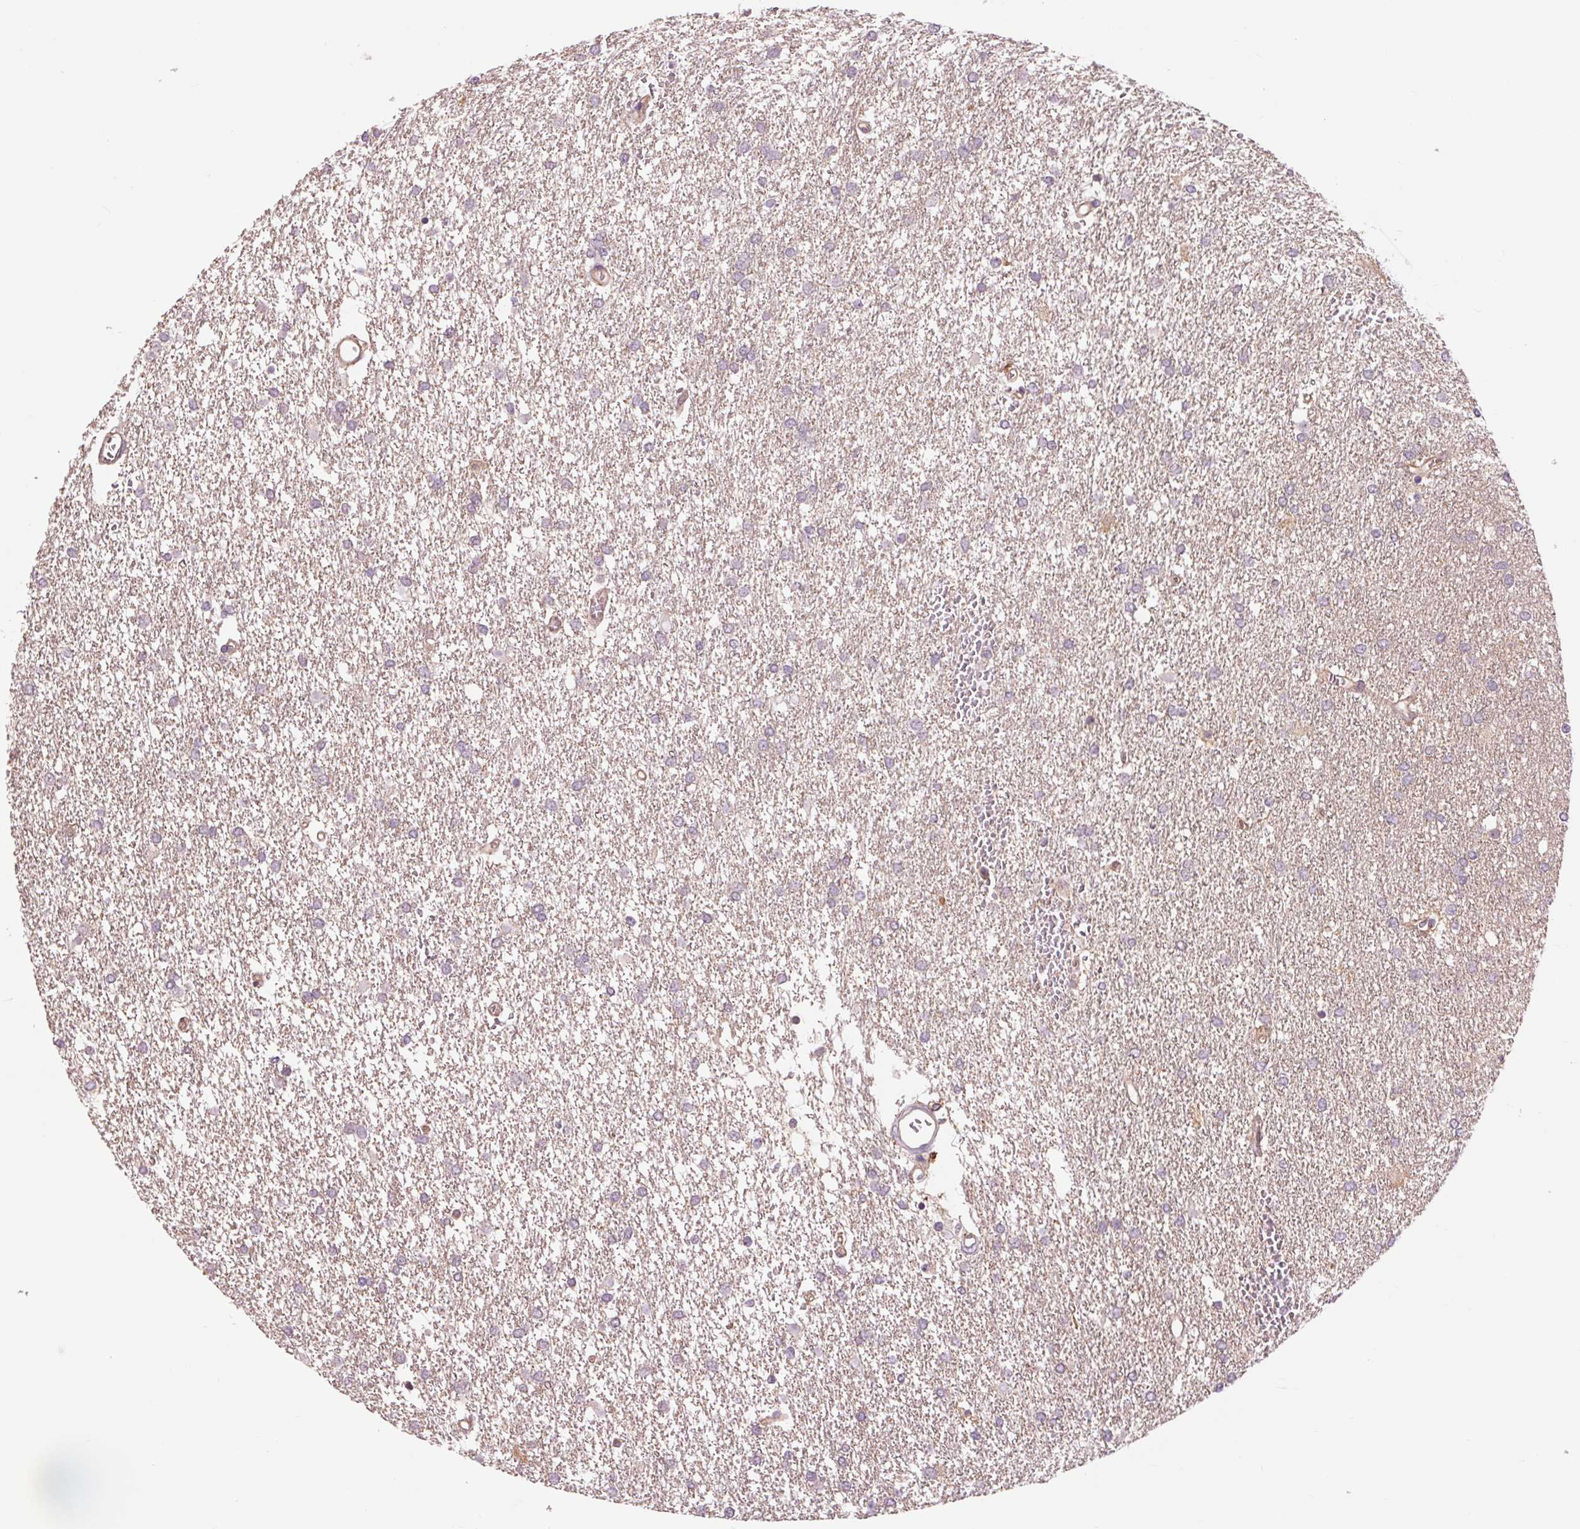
{"staining": {"intensity": "negative", "quantity": "none", "location": "none"}, "tissue": "glioma", "cell_type": "Tumor cells", "image_type": "cancer", "snomed": [{"axis": "morphology", "description": "Glioma, malignant, High grade"}, {"axis": "topography", "description": "Brain"}], "caption": "Tumor cells are negative for protein expression in human malignant glioma (high-grade).", "gene": "SH3RF2", "patient": {"sex": "female", "age": 61}}